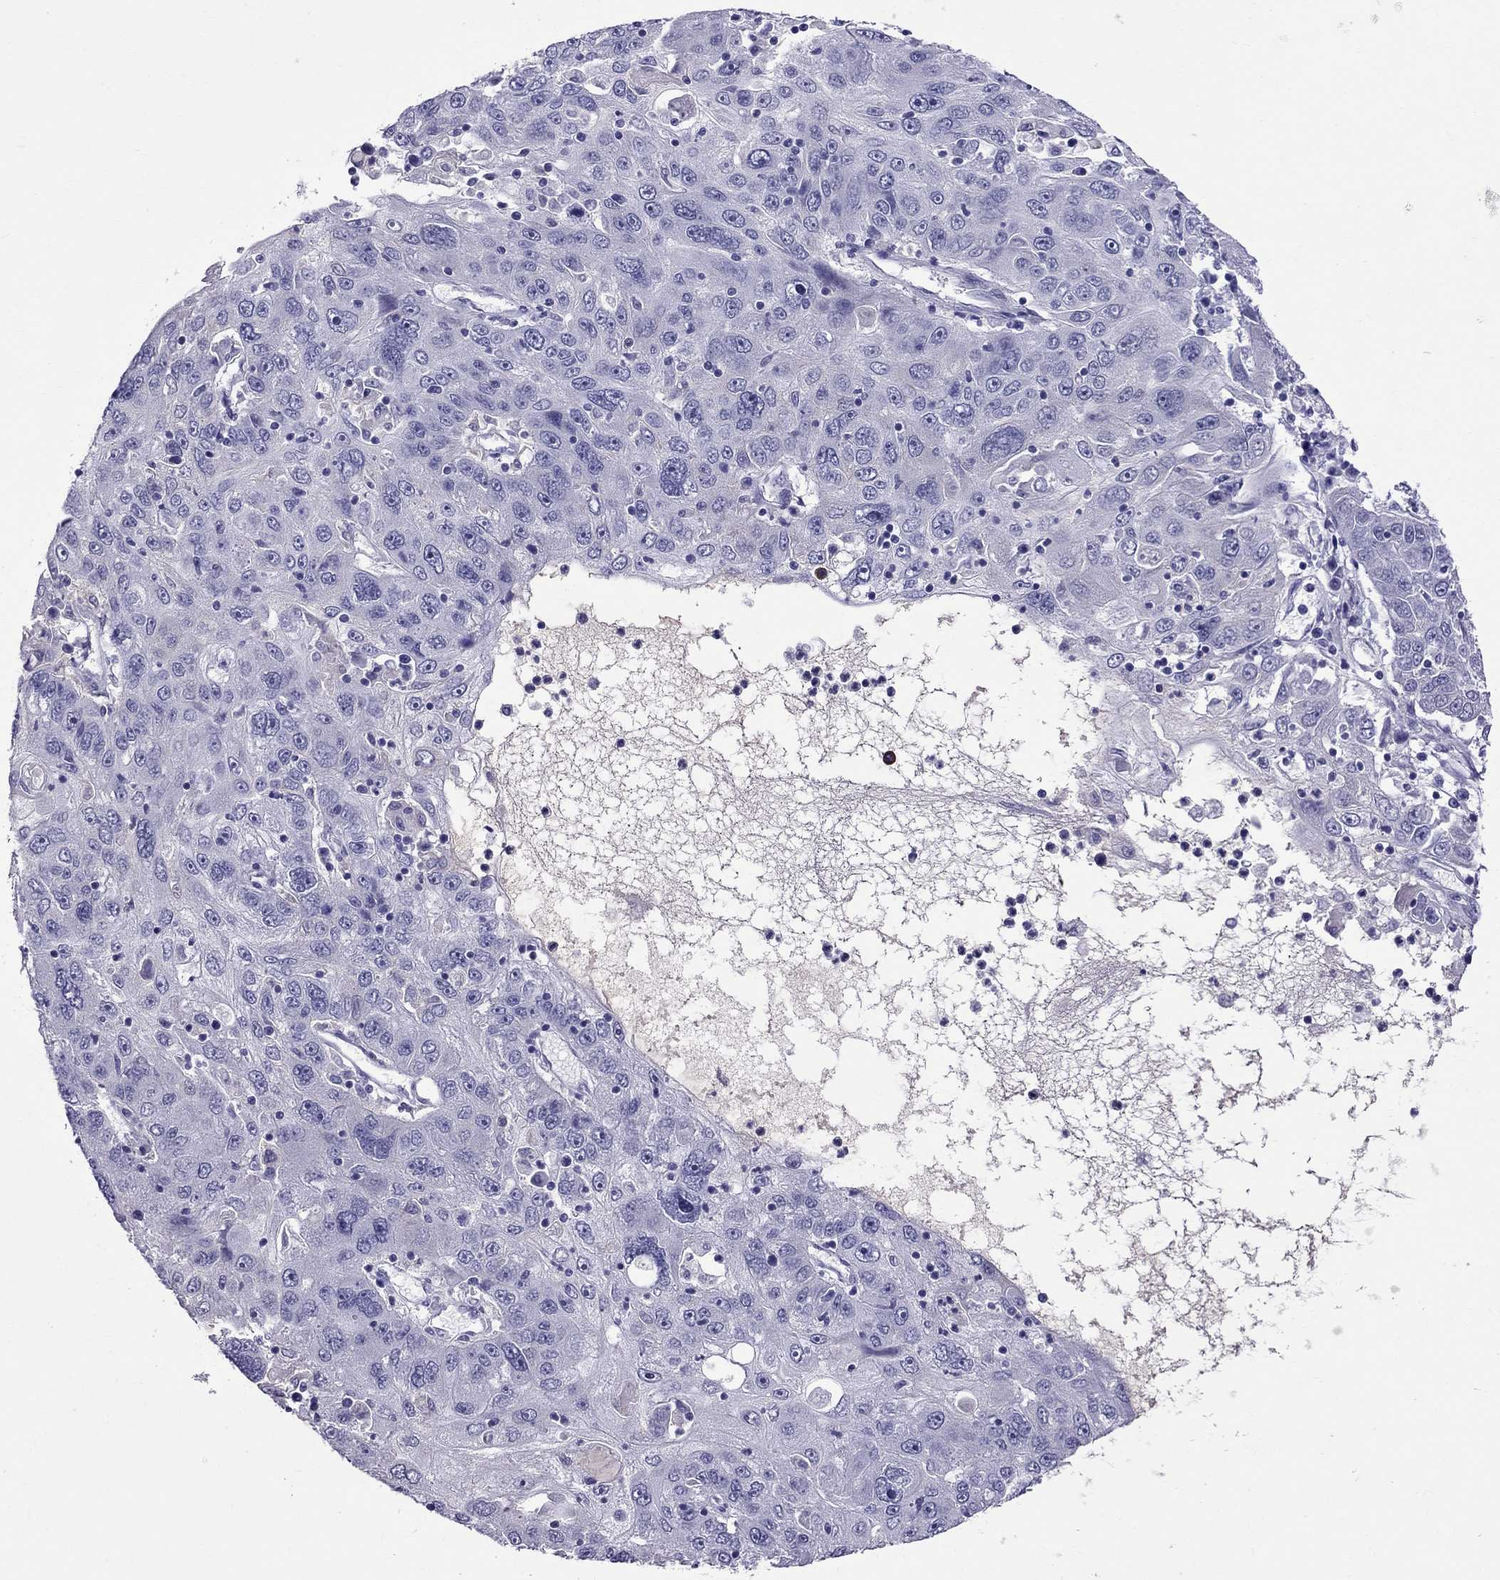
{"staining": {"intensity": "negative", "quantity": "none", "location": "none"}, "tissue": "stomach cancer", "cell_type": "Tumor cells", "image_type": "cancer", "snomed": [{"axis": "morphology", "description": "Adenocarcinoma, NOS"}, {"axis": "topography", "description": "Stomach"}], "caption": "A high-resolution photomicrograph shows IHC staining of stomach adenocarcinoma, which exhibits no significant positivity in tumor cells.", "gene": "SCART1", "patient": {"sex": "male", "age": 56}}